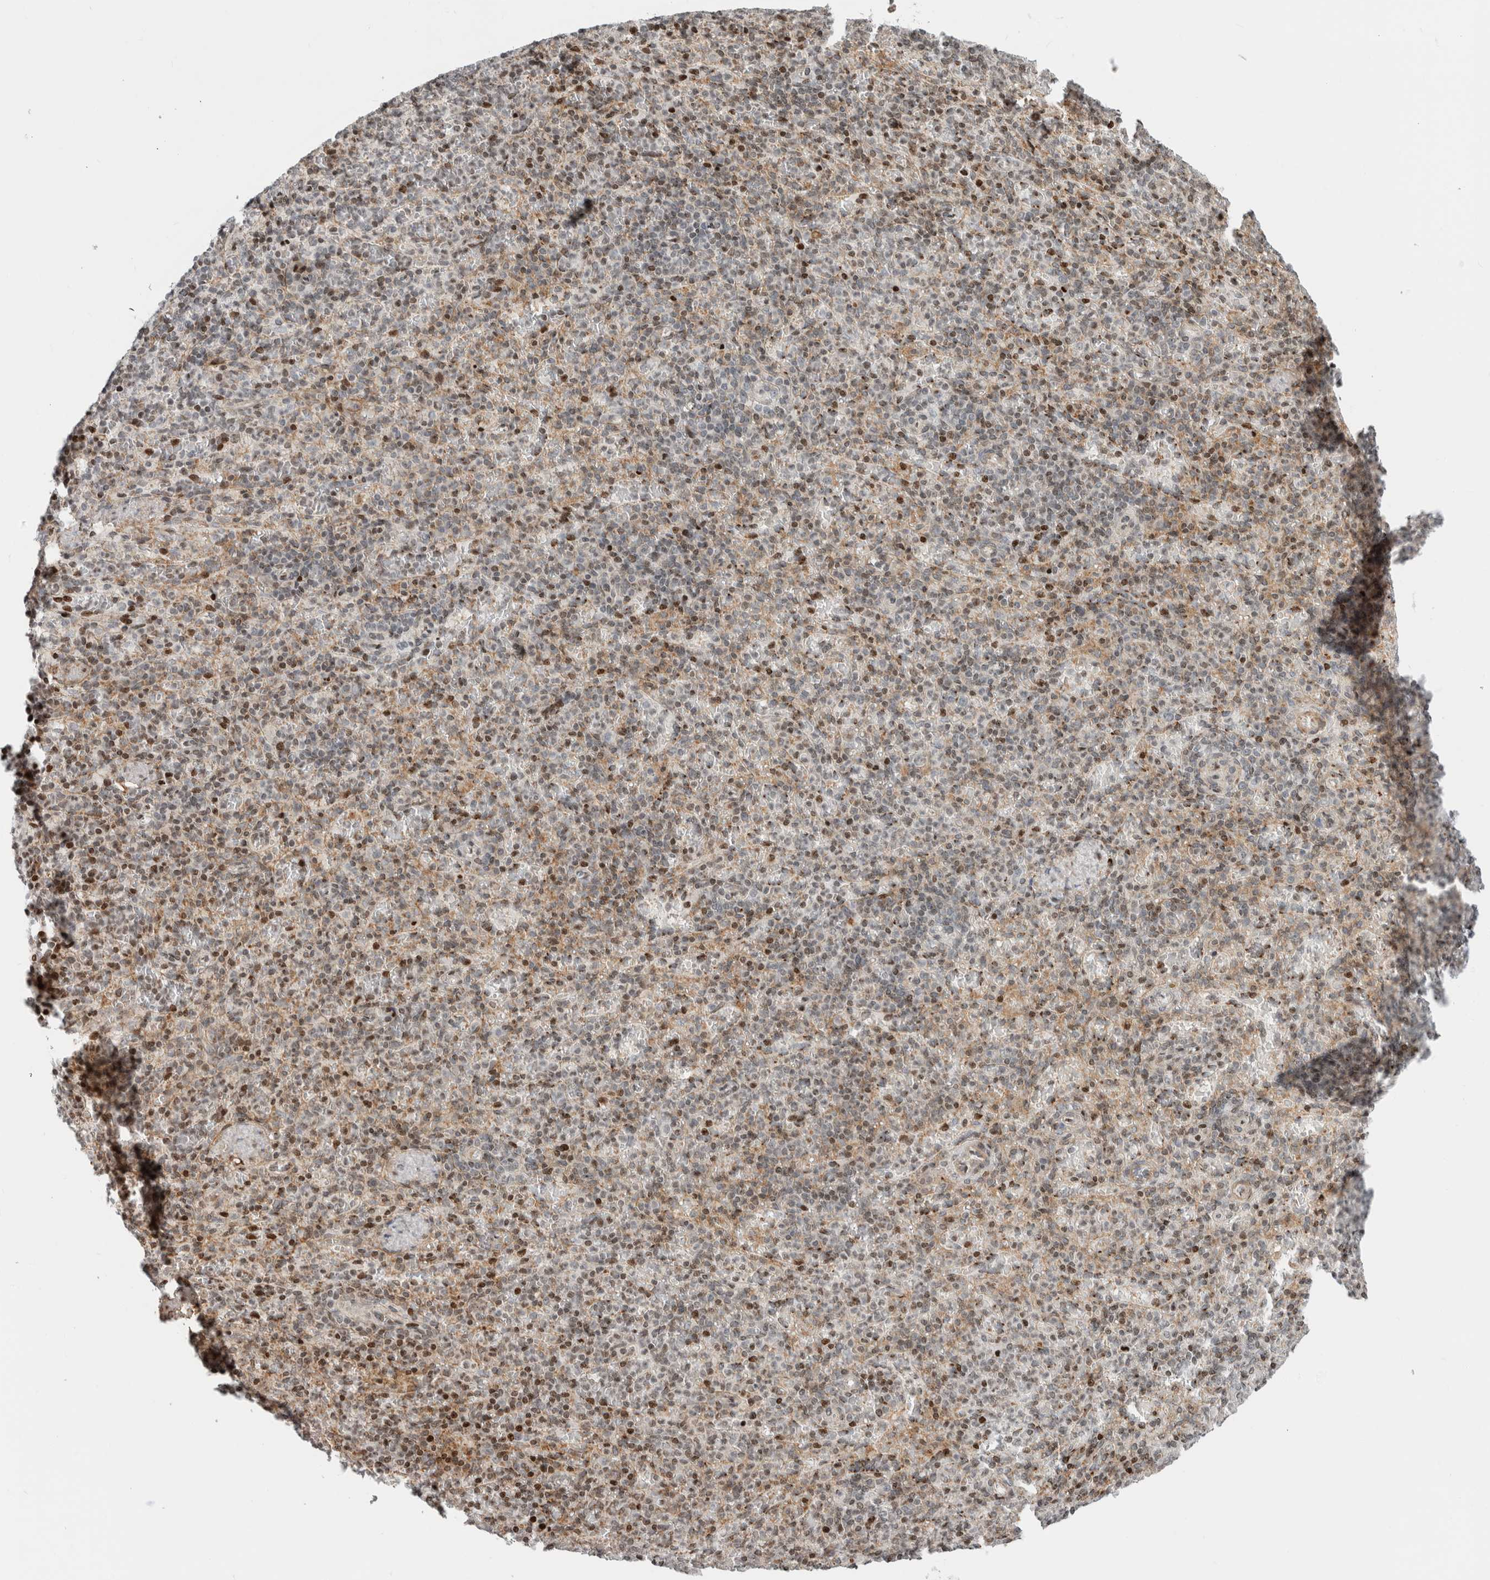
{"staining": {"intensity": "moderate", "quantity": ">75%", "location": "nuclear"}, "tissue": "spleen", "cell_type": "Cells in red pulp", "image_type": "normal", "snomed": [{"axis": "morphology", "description": "Normal tissue, NOS"}, {"axis": "topography", "description": "Spleen"}], "caption": "Immunohistochemistry (IHC) micrograph of unremarkable spleen: spleen stained using immunohistochemistry displays medium levels of moderate protein expression localized specifically in the nuclear of cells in red pulp, appearing as a nuclear brown color.", "gene": "GINS4", "patient": {"sex": "female", "age": 74}}